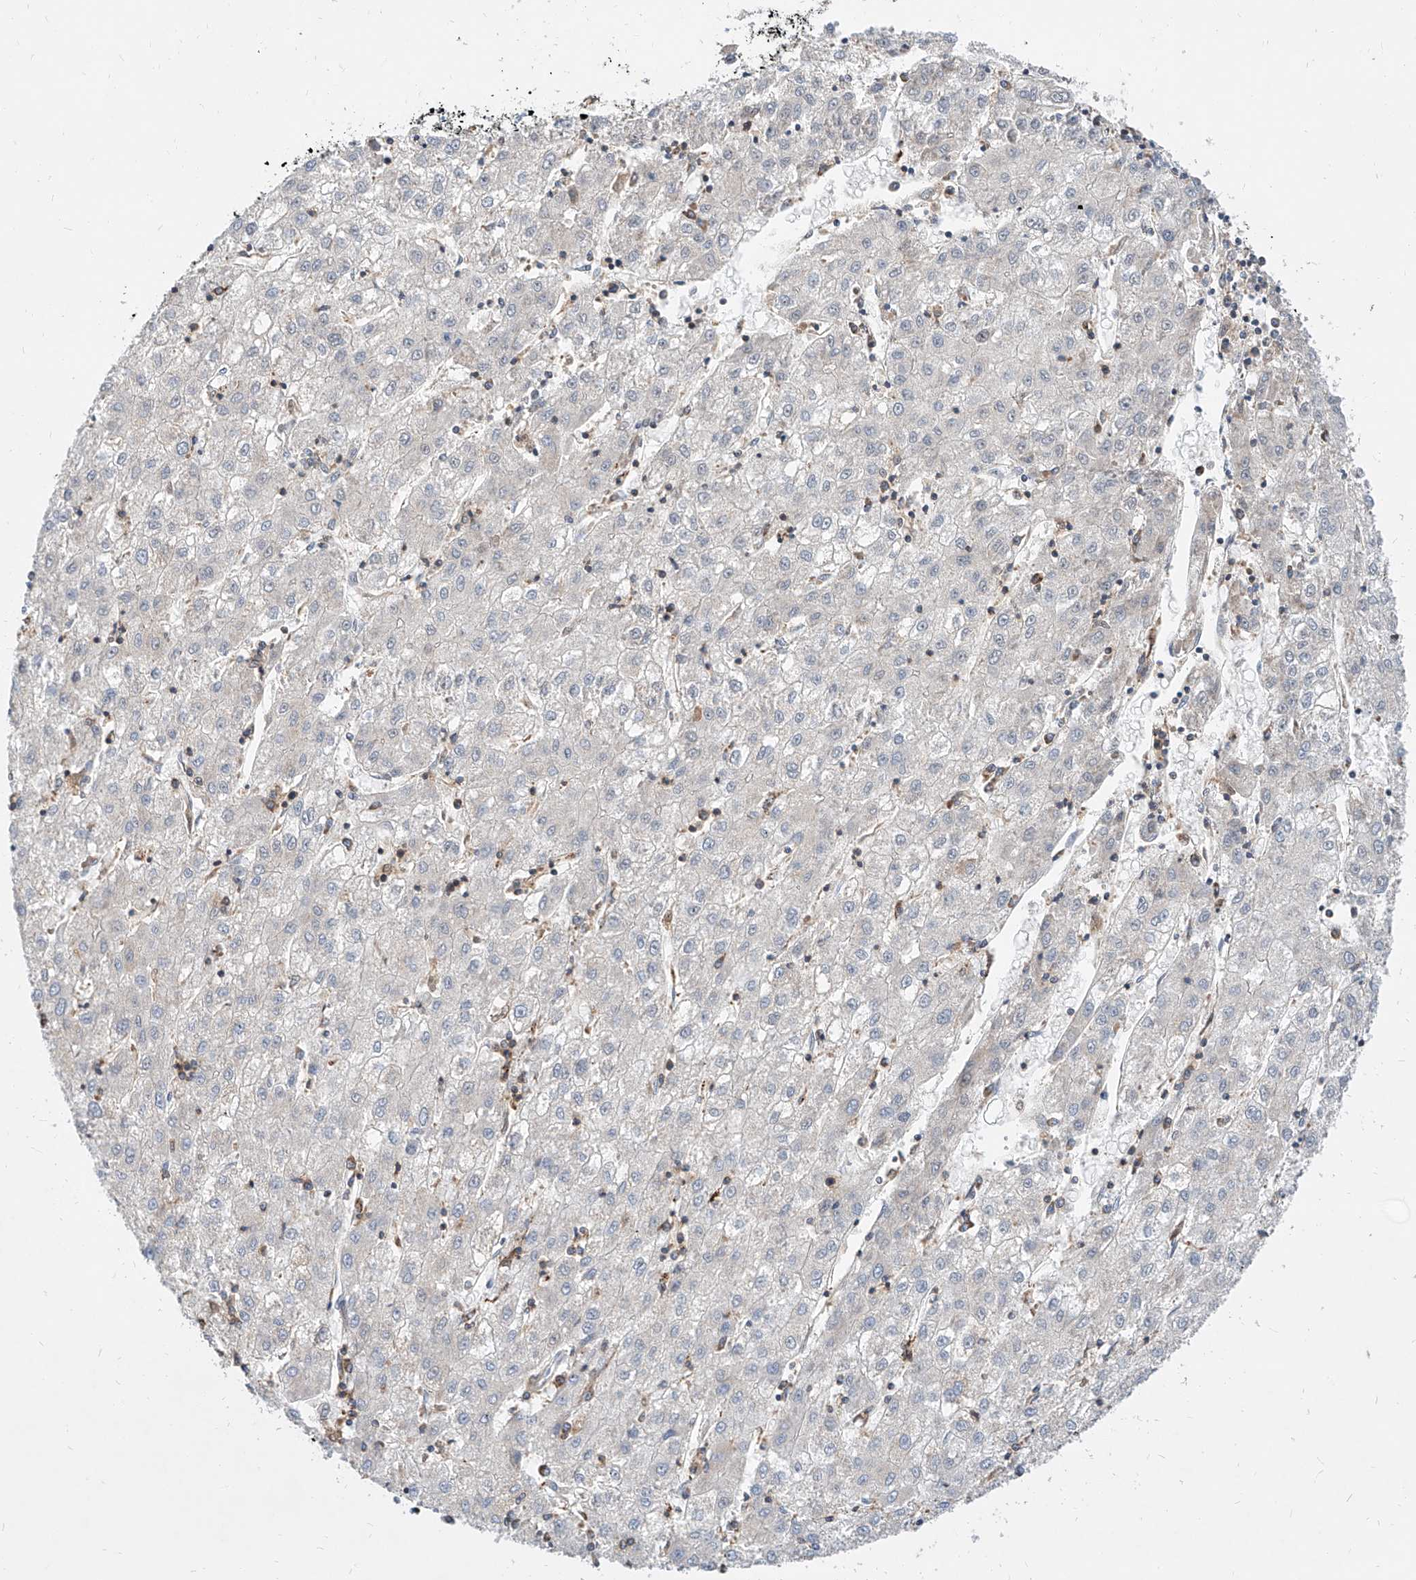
{"staining": {"intensity": "negative", "quantity": "none", "location": "none"}, "tissue": "liver cancer", "cell_type": "Tumor cells", "image_type": "cancer", "snomed": [{"axis": "morphology", "description": "Carcinoma, Hepatocellular, NOS"}, {"axis": "topography", "description": "Liver"}], "caption": "This photomicrograph is of hepatocellular carcinoma (liver) stained with IHC to label a protein in brown with the nuclei are counter-stained blue. There is no expression in tumor cells.", "gene": "CPNE5", "patient": {"sex": "male", "age": 72}}